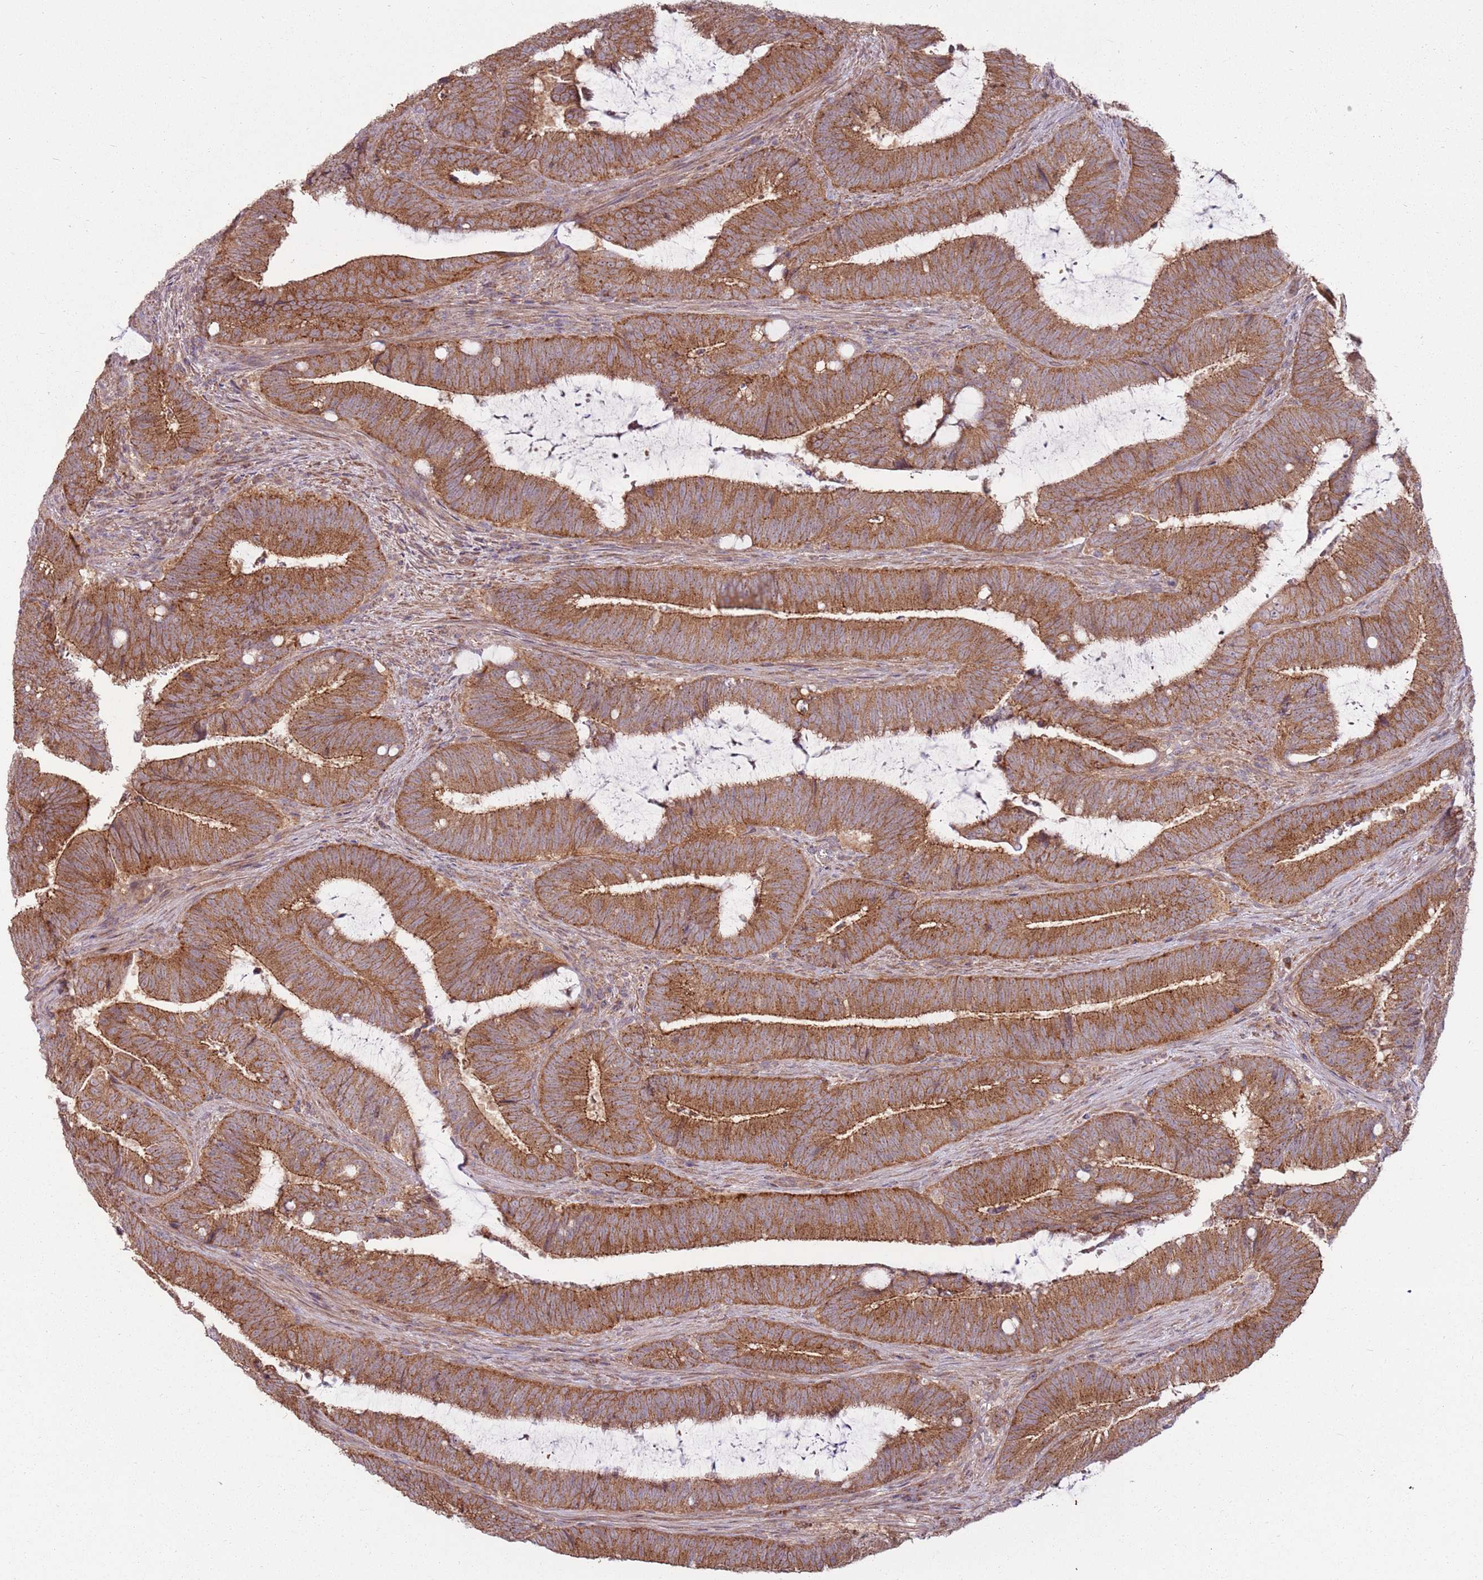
{"staining": {"intensity": "moderate", "quantity": ">75%", "location": "cytoplasmic/membranous"}, "tissue": "colorectal cancer", "cell_type": "Tumor cells", "image_type": "cancer", "snomed": [{"axis": "morphology", "description": "Adenocarcinoma, NOS"}, {"axis": "topography", "description": "Colon"}], "caption": "Protein analysis of colorectal cancer tissue exhibits moderate cytoplasmic/membranous positivity in approximately >75% of tumor cells.", "gene": "SPATA31D1", "patient": {"sex": "female", "age": 43}}